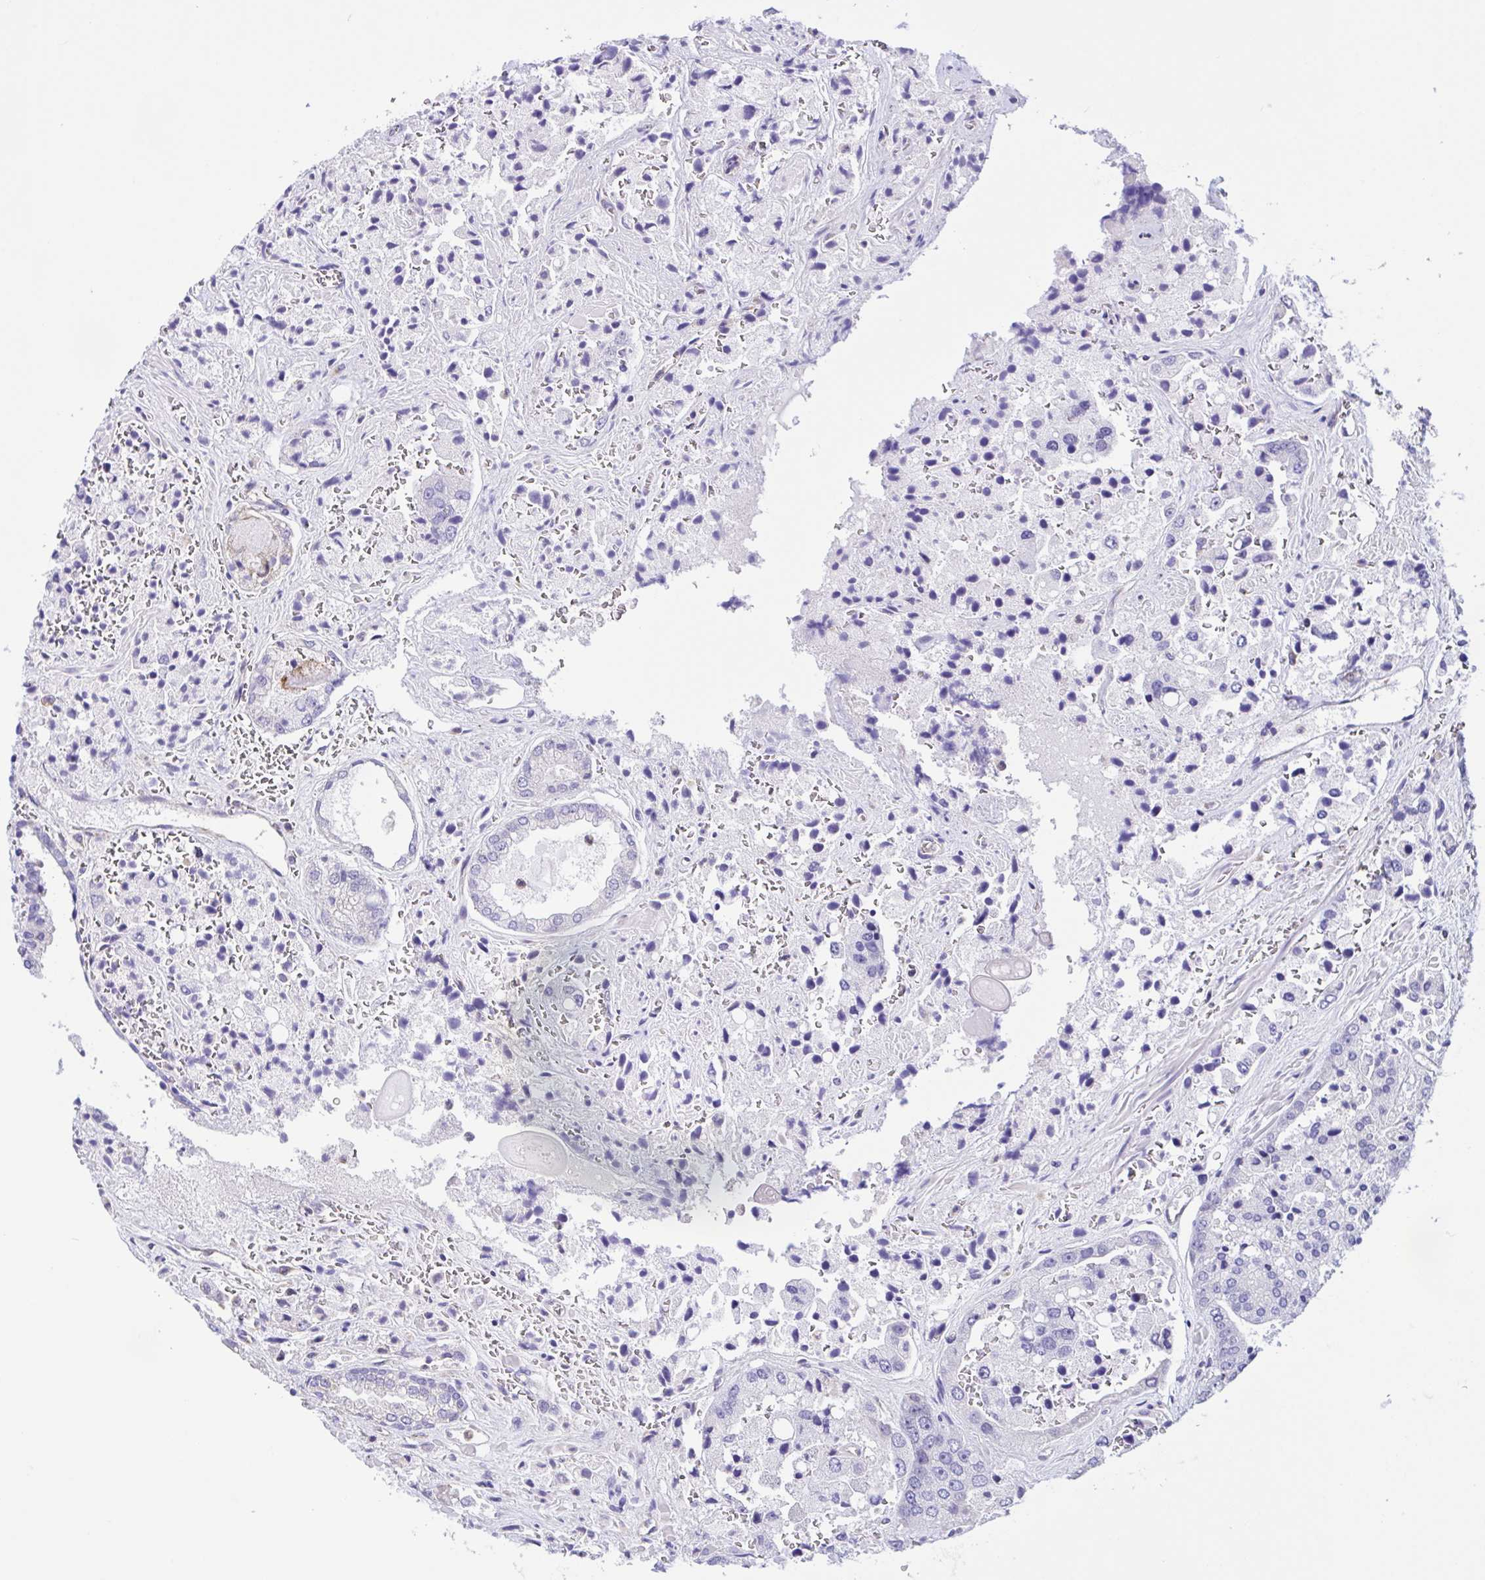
{"staining": {"intensity": "negative", "quantity": "none", "location": "none"}, "tissue": "prostate cancer", "cell_type": "Tumor cells", "image_type": "cancer", "snomed": [{"axis": "morphology", "description": "Normal tissue, NOS"}, {"axis": "morphology", "description": "Adenocarcinoma, High grade"}, {"axis": "topography", "description": "Prostate"}, {"axis": "topography", "description": "Peripheral nerve tissue"}], "caption": "This is an immunohistochemistry (IHC) photomicrograph of human high-grade adenocarcinoma (prostate). There is no positivity in tumor cells.", "gene": "OR51M1", "patient": {"sex": "male", "age": 68}}